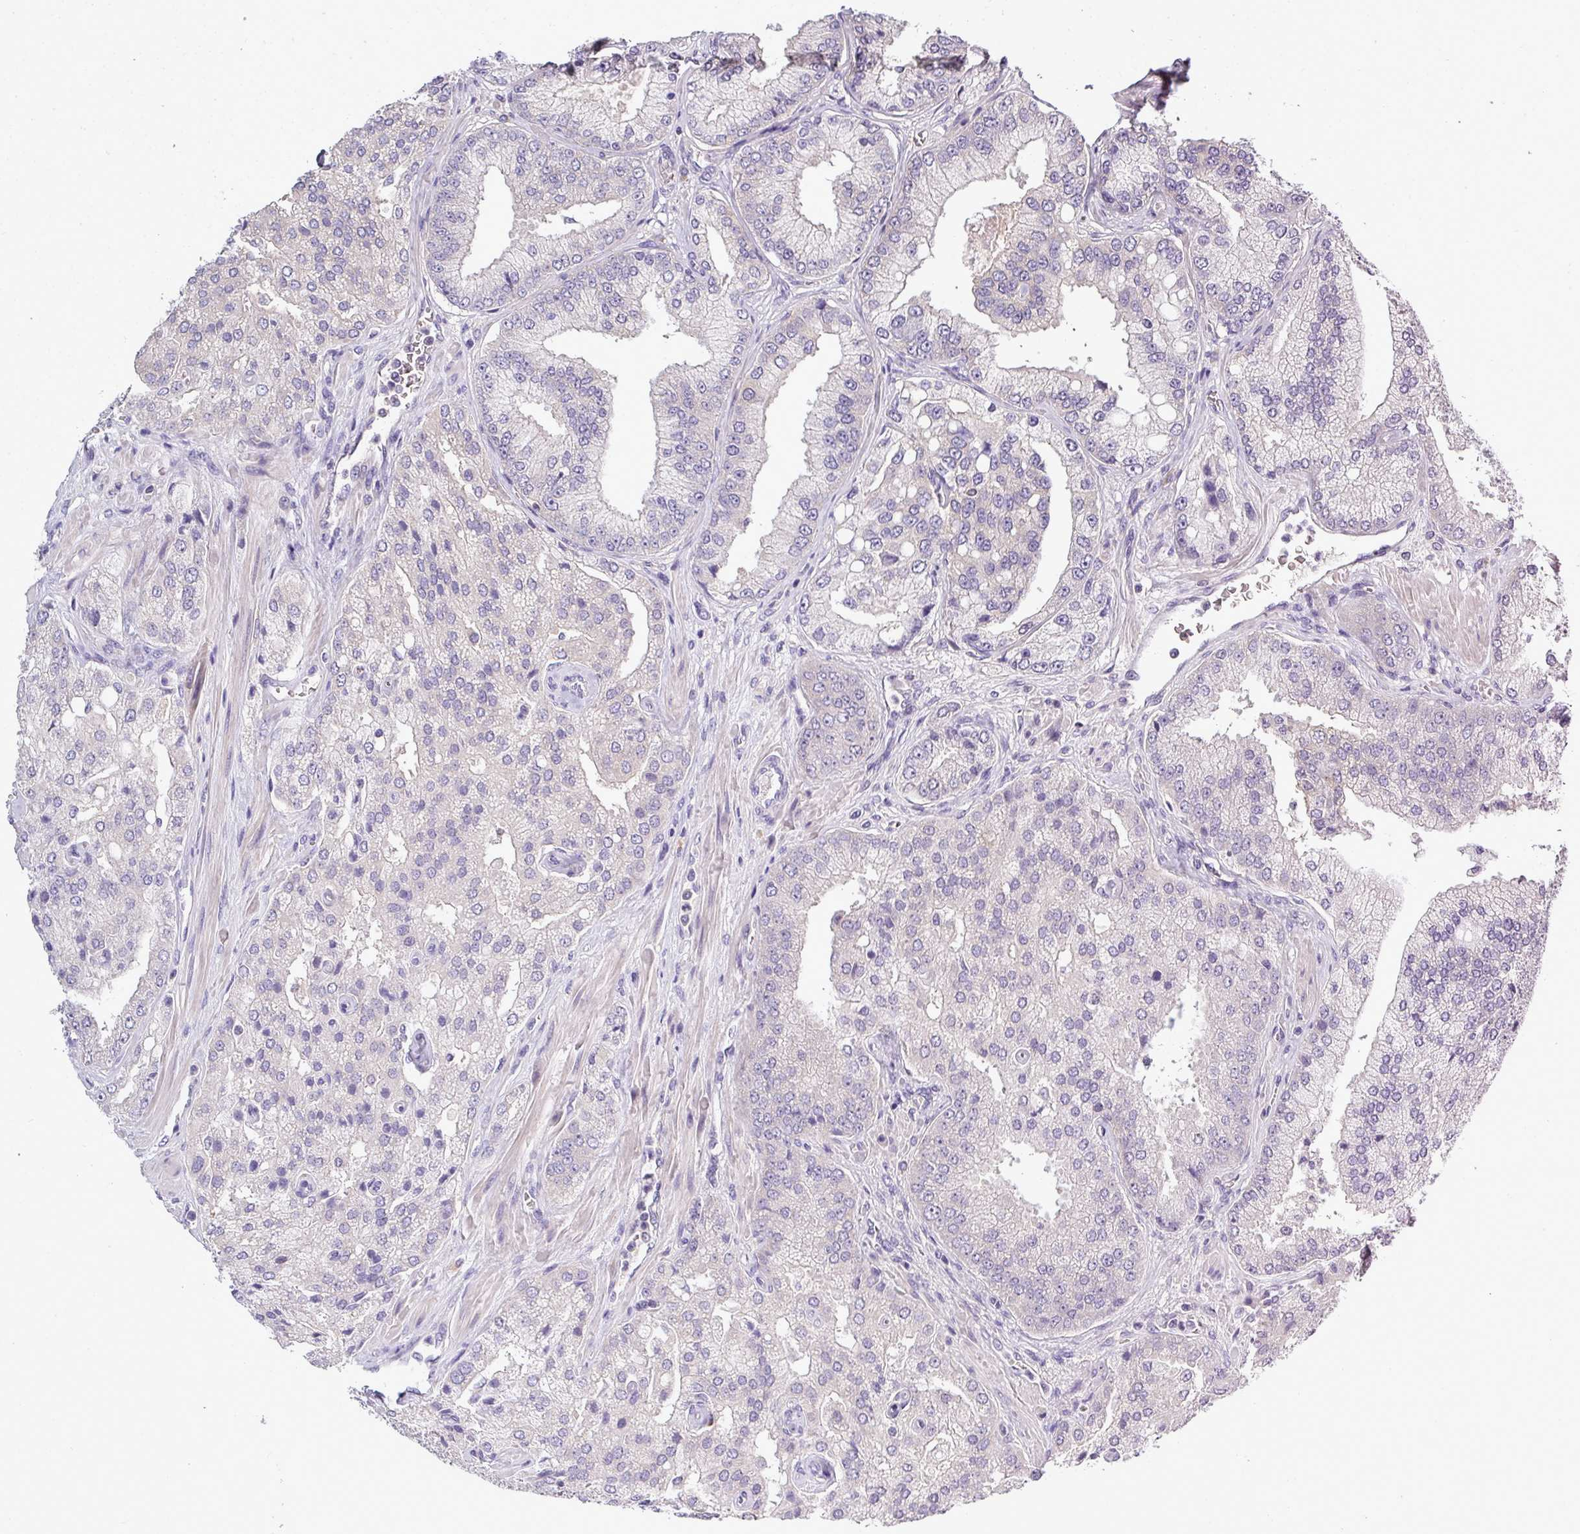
{"staining": {"intensity": "negative", "quantity": "none", "location": "none"}, "tissue": "prostate cancer", "cell_type": "Tumor cells", "image_type": "cancer", "snomed": [{"axis": "morphology", "description": "Adenocarcinoma, High grade"}, {"axis": "topography", "description": "Prostate"}], "caption": "Prostate cancer (high-grade adenocarcinoma) stained for a protein using IHC displays no positivity tumor cells.", "gene": "STAT5A", "patient": {"sex": "male", "age": 68}}